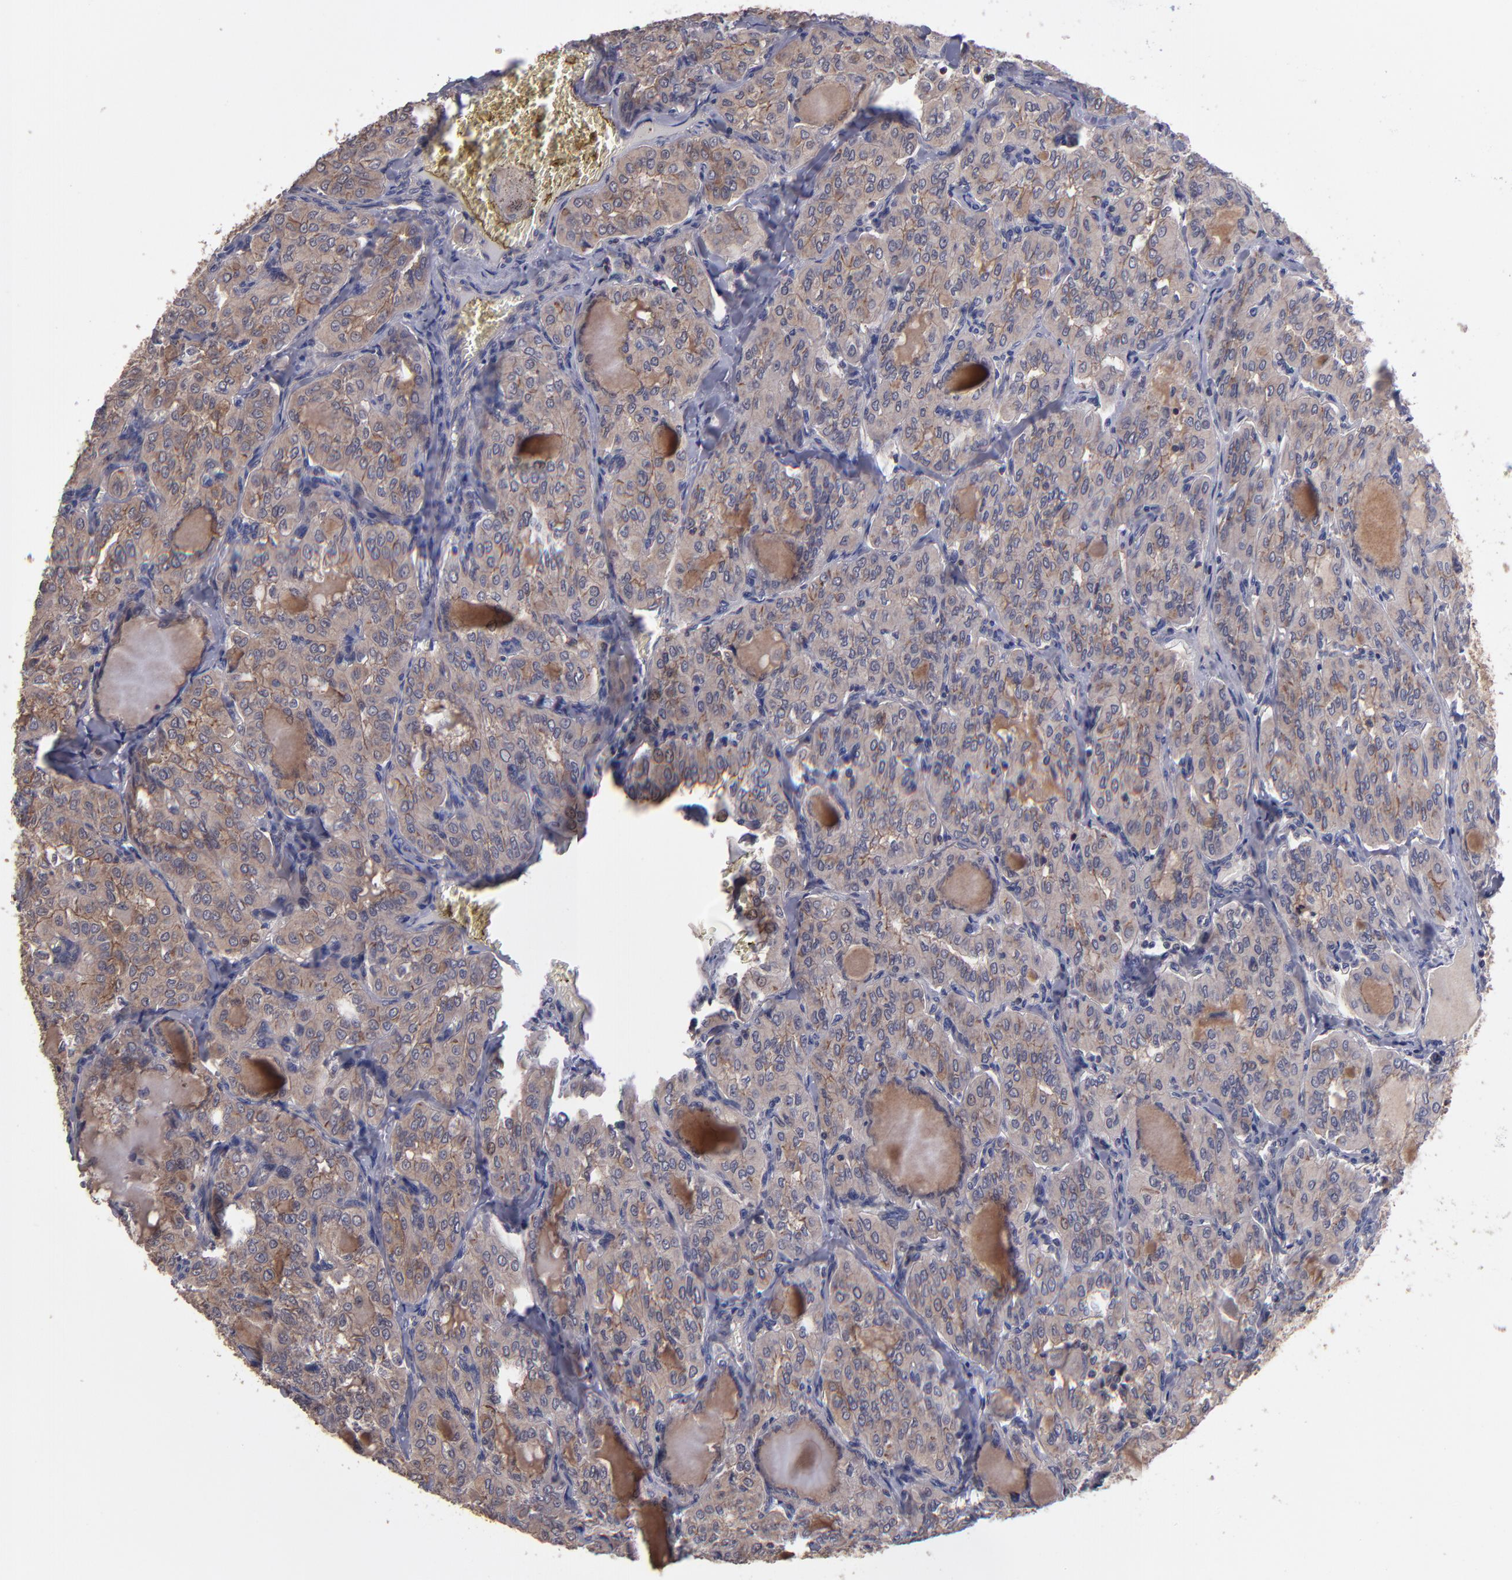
{"staining": {"intensity": "moderate", "quantity": ">75%", "location": "cytoplasmic/membranous"}, "tissue": "thyroid cancer", "cell_type": "Tumor cells", "image_type": "cancer", "snomed": [{"axis": "morphology", "description": "Papillary adenocarcinoma, NOS"}, {"axis": "topography", "description": "Thyroid gland"}], "caption": "Thyroid cancer (papillary adenocarcinoma) was stained to show a protein in brown. There is medium levels of moderate cytoplasmic/membranous expression in about >75% of tumor cells.", "gene": "NF2", "patient": {"sex": "male", "age": 20}}